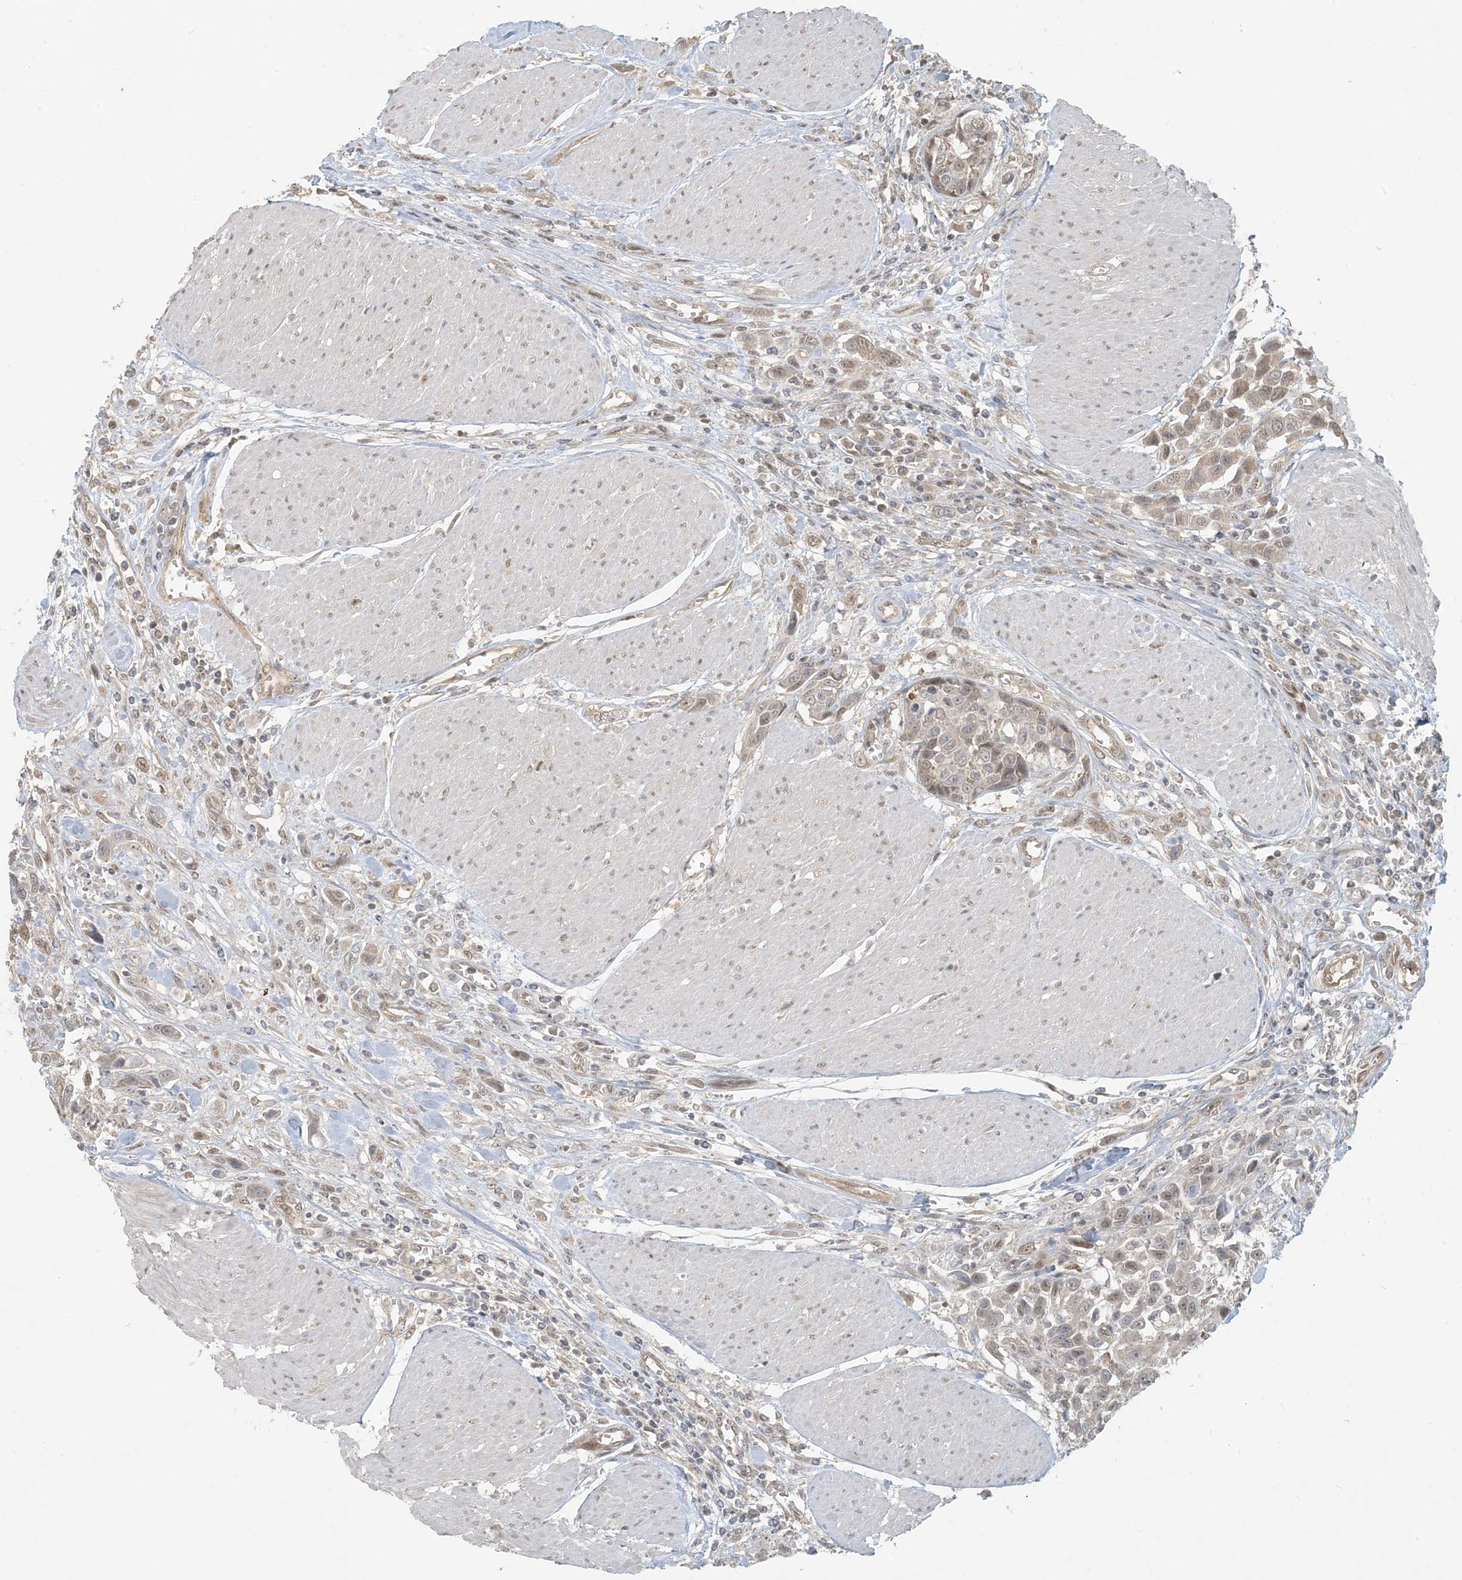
{"staining": {"intensity": "weak", "quantity": "25%-75%", "location": "cytoplasmic/membranous,nuclear"}, "tissue": "urothelial cancer", "cell_type": "Tumor cells", "image_type": "cancer", "snomed": [{"axis": "morphology", "description": "Urothelial carcinoma, High grade"}, {"axis": "topography", "description": "Urinary bladder"}], "caption": "Urothelial cancer stained with DAB immunohistochemistry (IHC) demonstrates low levels of weak cytoplasmic/membranous and nuclear expression in about 25%-75% of tumor cells.", "gene": "BCORL1", "patient": {"sex": "male", "age": 50}}